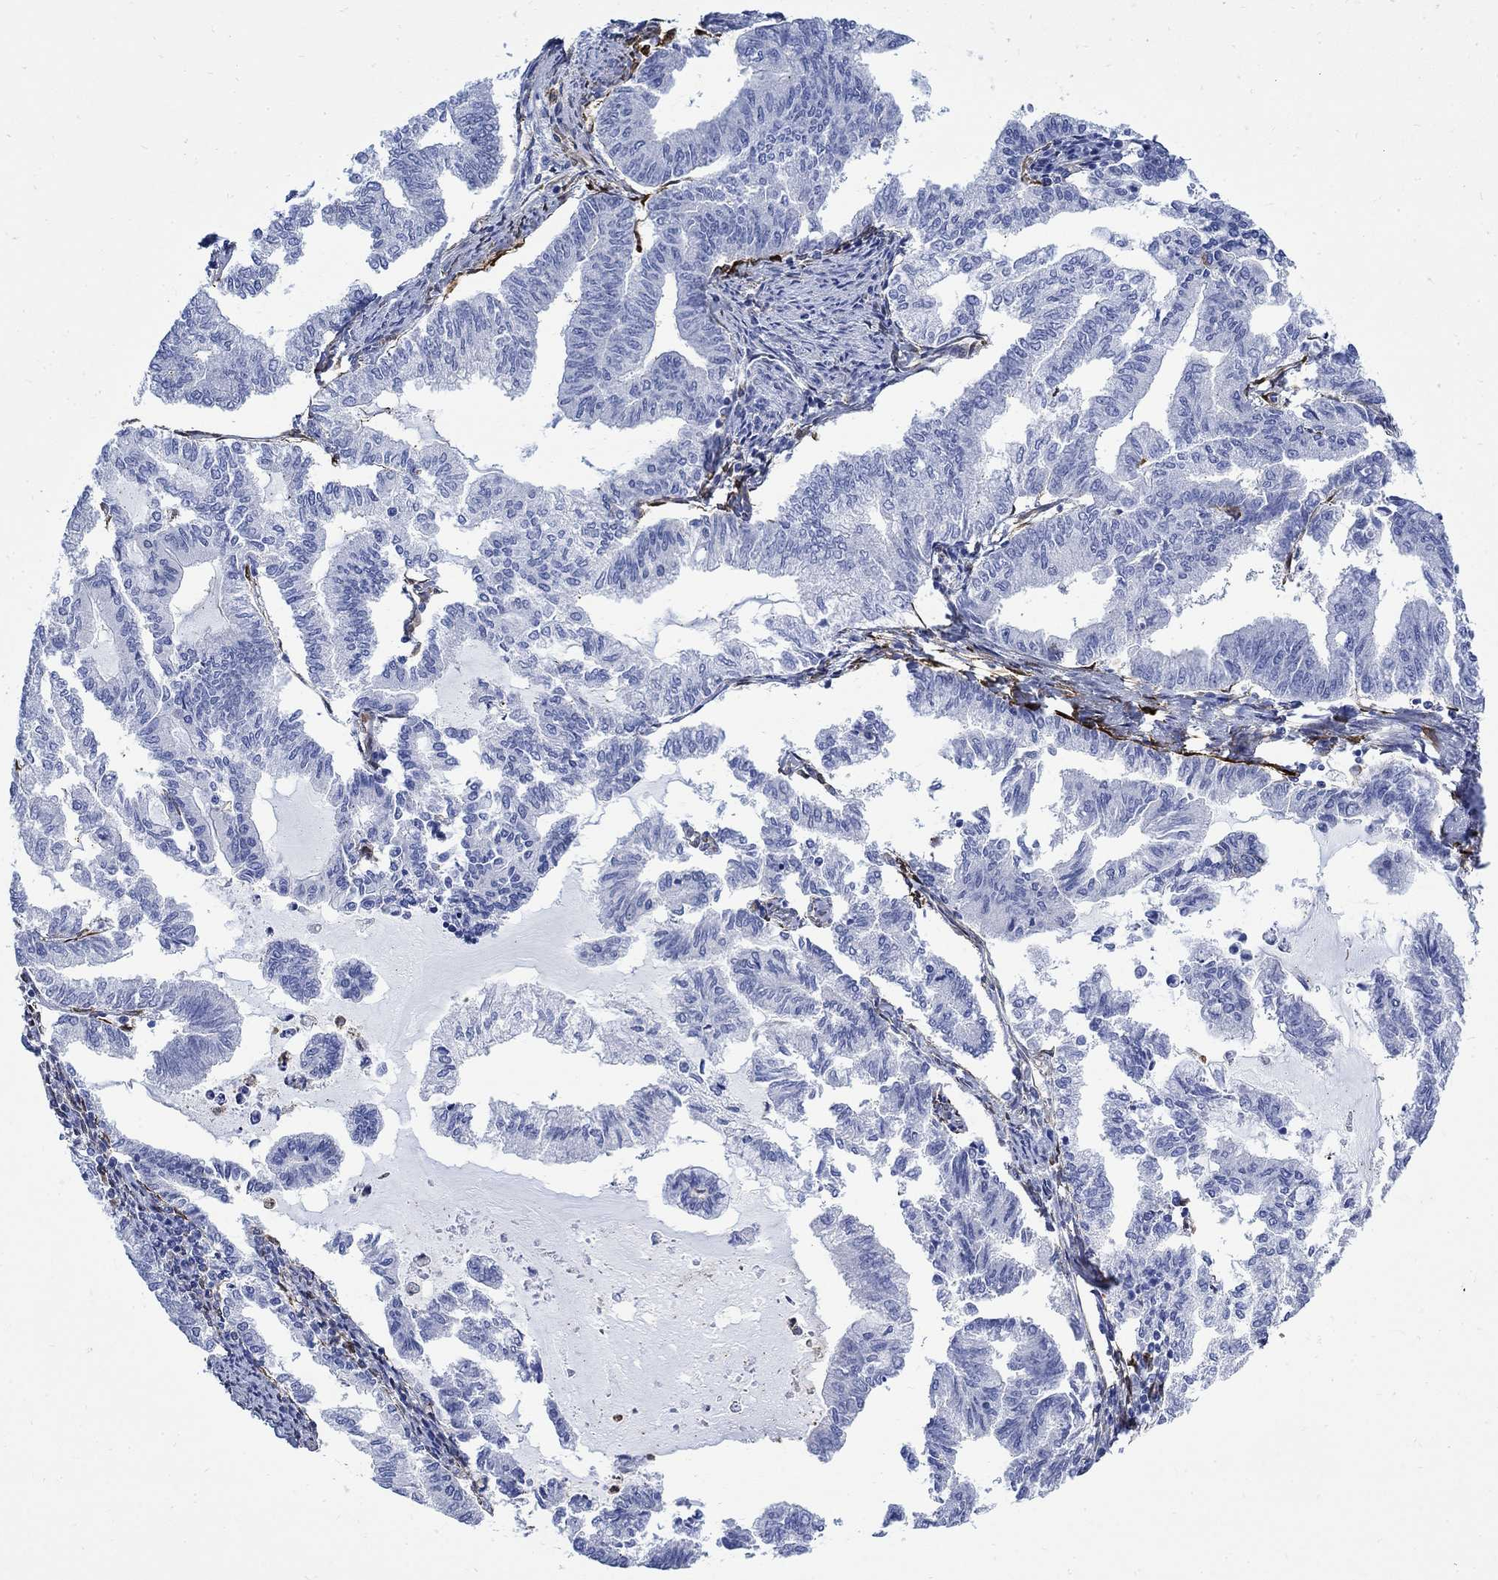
{"staining": {"intensity": "negative", "quantity": "none", "location": "none"}, "tissue": "endometrial cancer", "cell_type": "Tumor cells", "image_type": "cancer", "snomed": [{"axis": "morphology", "description": "Adenocarcinoma, NOS"}, {"axis": "topography", "description": "Endometrium"}], "caption": "Tumor cells show no significant expression in endometrial cancer.", "gene": "TGM2", "patient": {"sex": "female", "age": 79}}